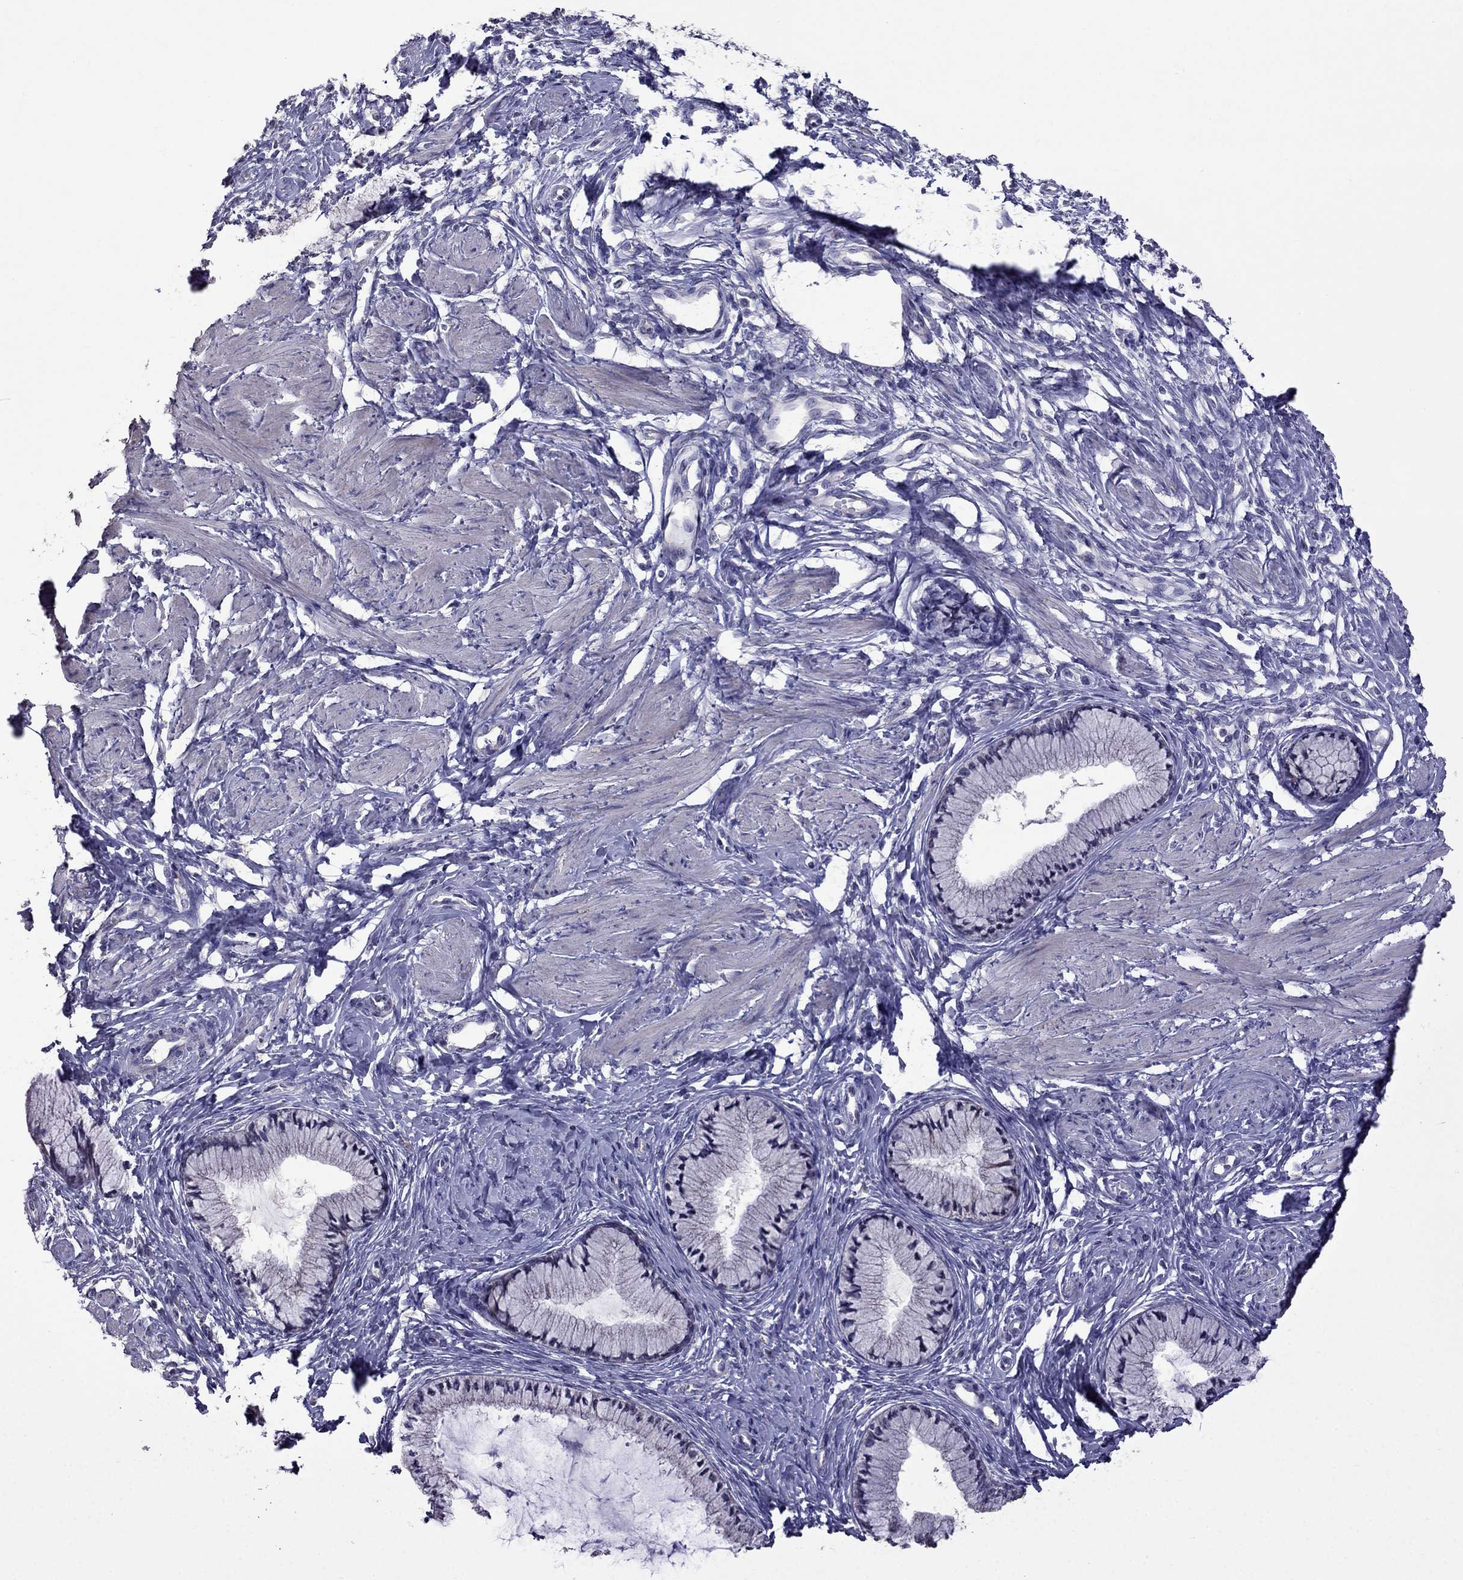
{"staining": {"intensity": "negative", "quantity": "none", "location": "none"}, "tissue": "cervix", "cell_type": "Glandular cells", "image_type": "normal", "snomed": [{"axis": "morphology", "description": "Normal tissue, NOS"}, {"axis": "topography", "description": "Cervix"}], "caption": "DAB (3,3'-diaminobenzidine) immunohistochemical staining of normal cervix shows no significant positivity in glandular cells.", "gene": "AK5", "patient": {"sex": "female", "age": 37}}